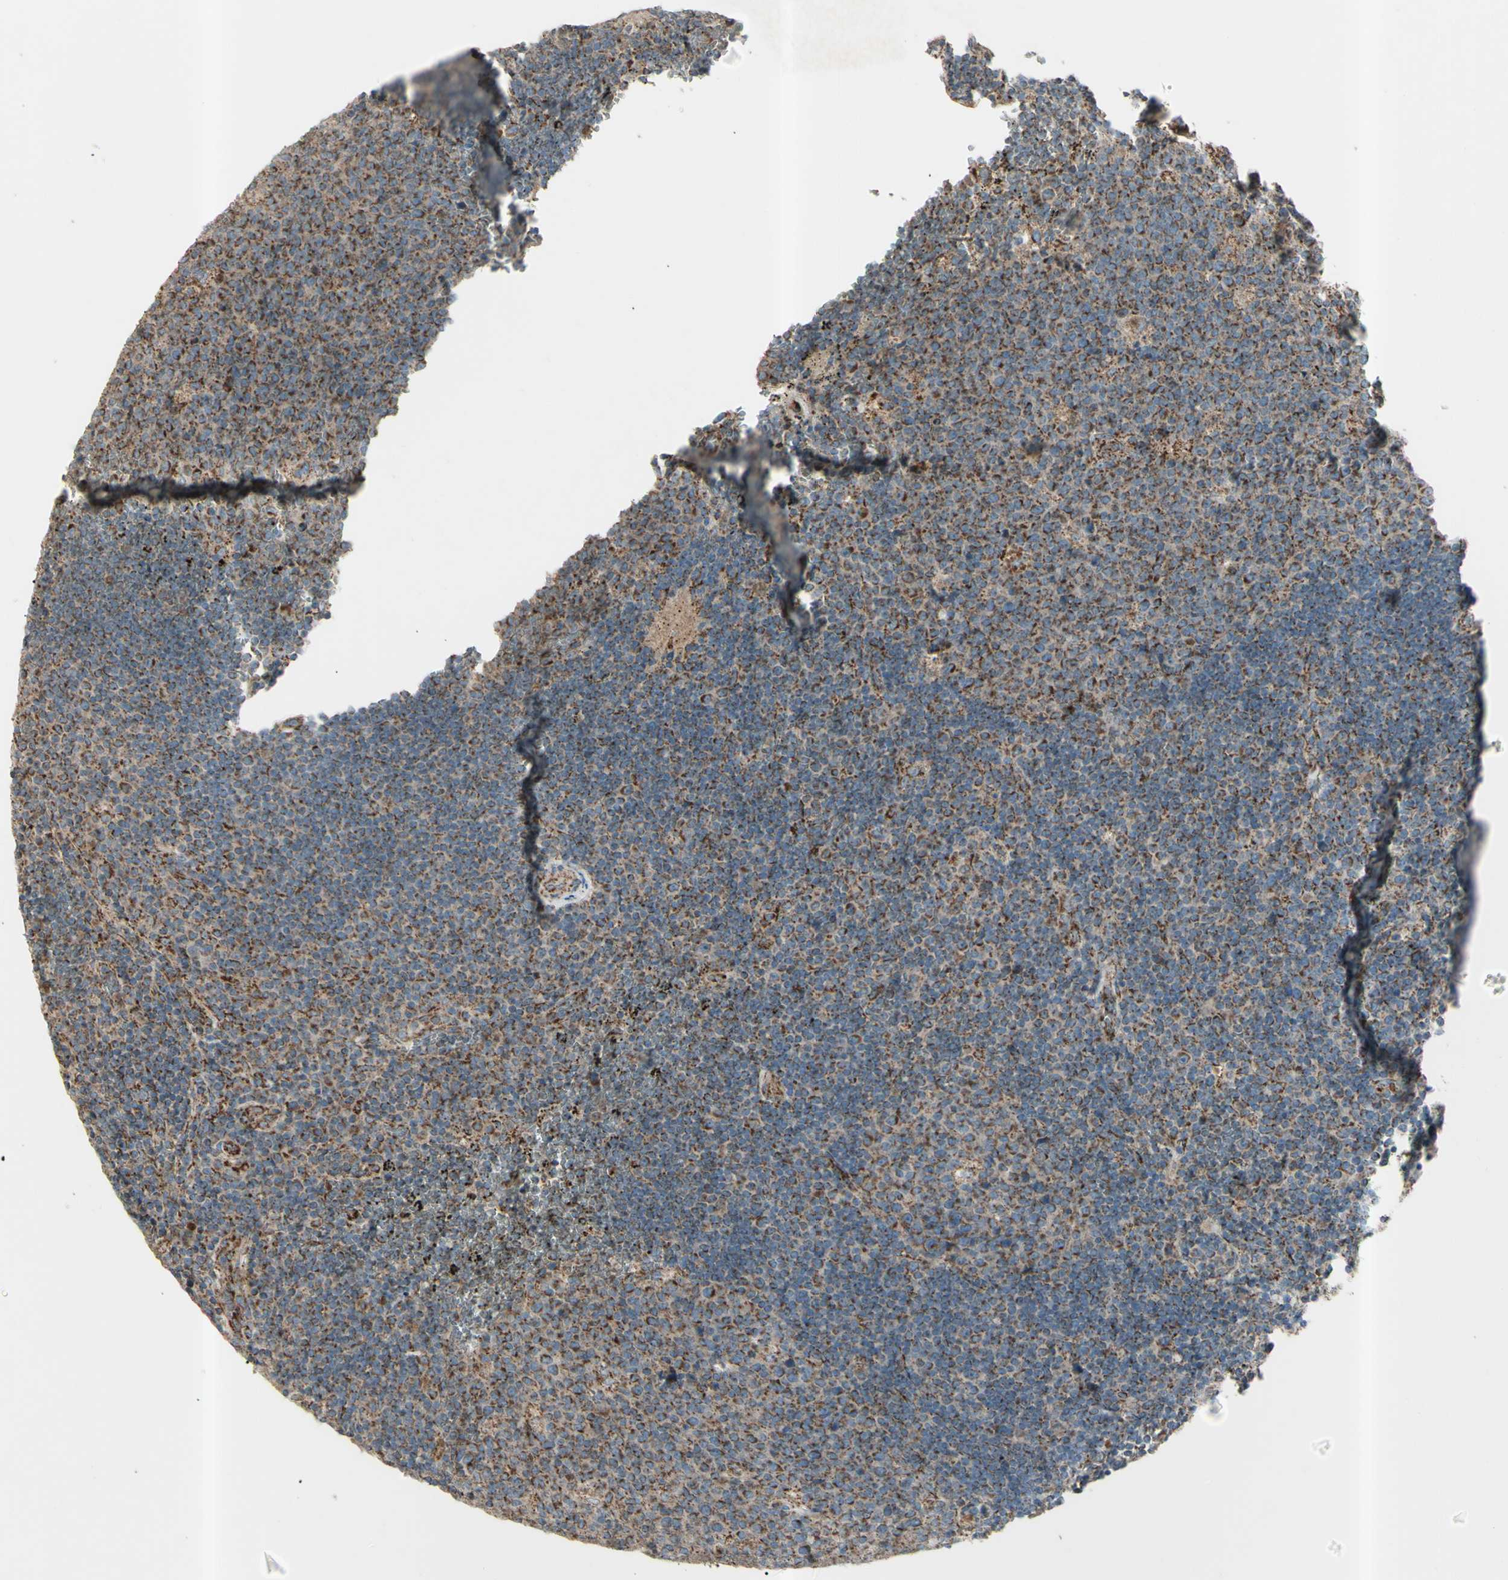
{"staining": {"intensity": "strong", "quantity": ">75%", "location": "cytoplasmic/membranous"}, "tissue": "lymph node", "cell_type": "Germinal center cells", "image_type": "normal", "snomed": [{"axis": "morphology", "description": "Normal tissue, NOS"}, {"axis": "topography", "description": "Lymph node"}, {"axis": "topography", "description": "Salivary gland"}], "caption": "Germinal center cells show strong cytoplasmic/membranous staining in approximately >75% of cells in normal lymph node.", "gene": "RHOT1", "patient": {"sex": "male", "age": 8}}